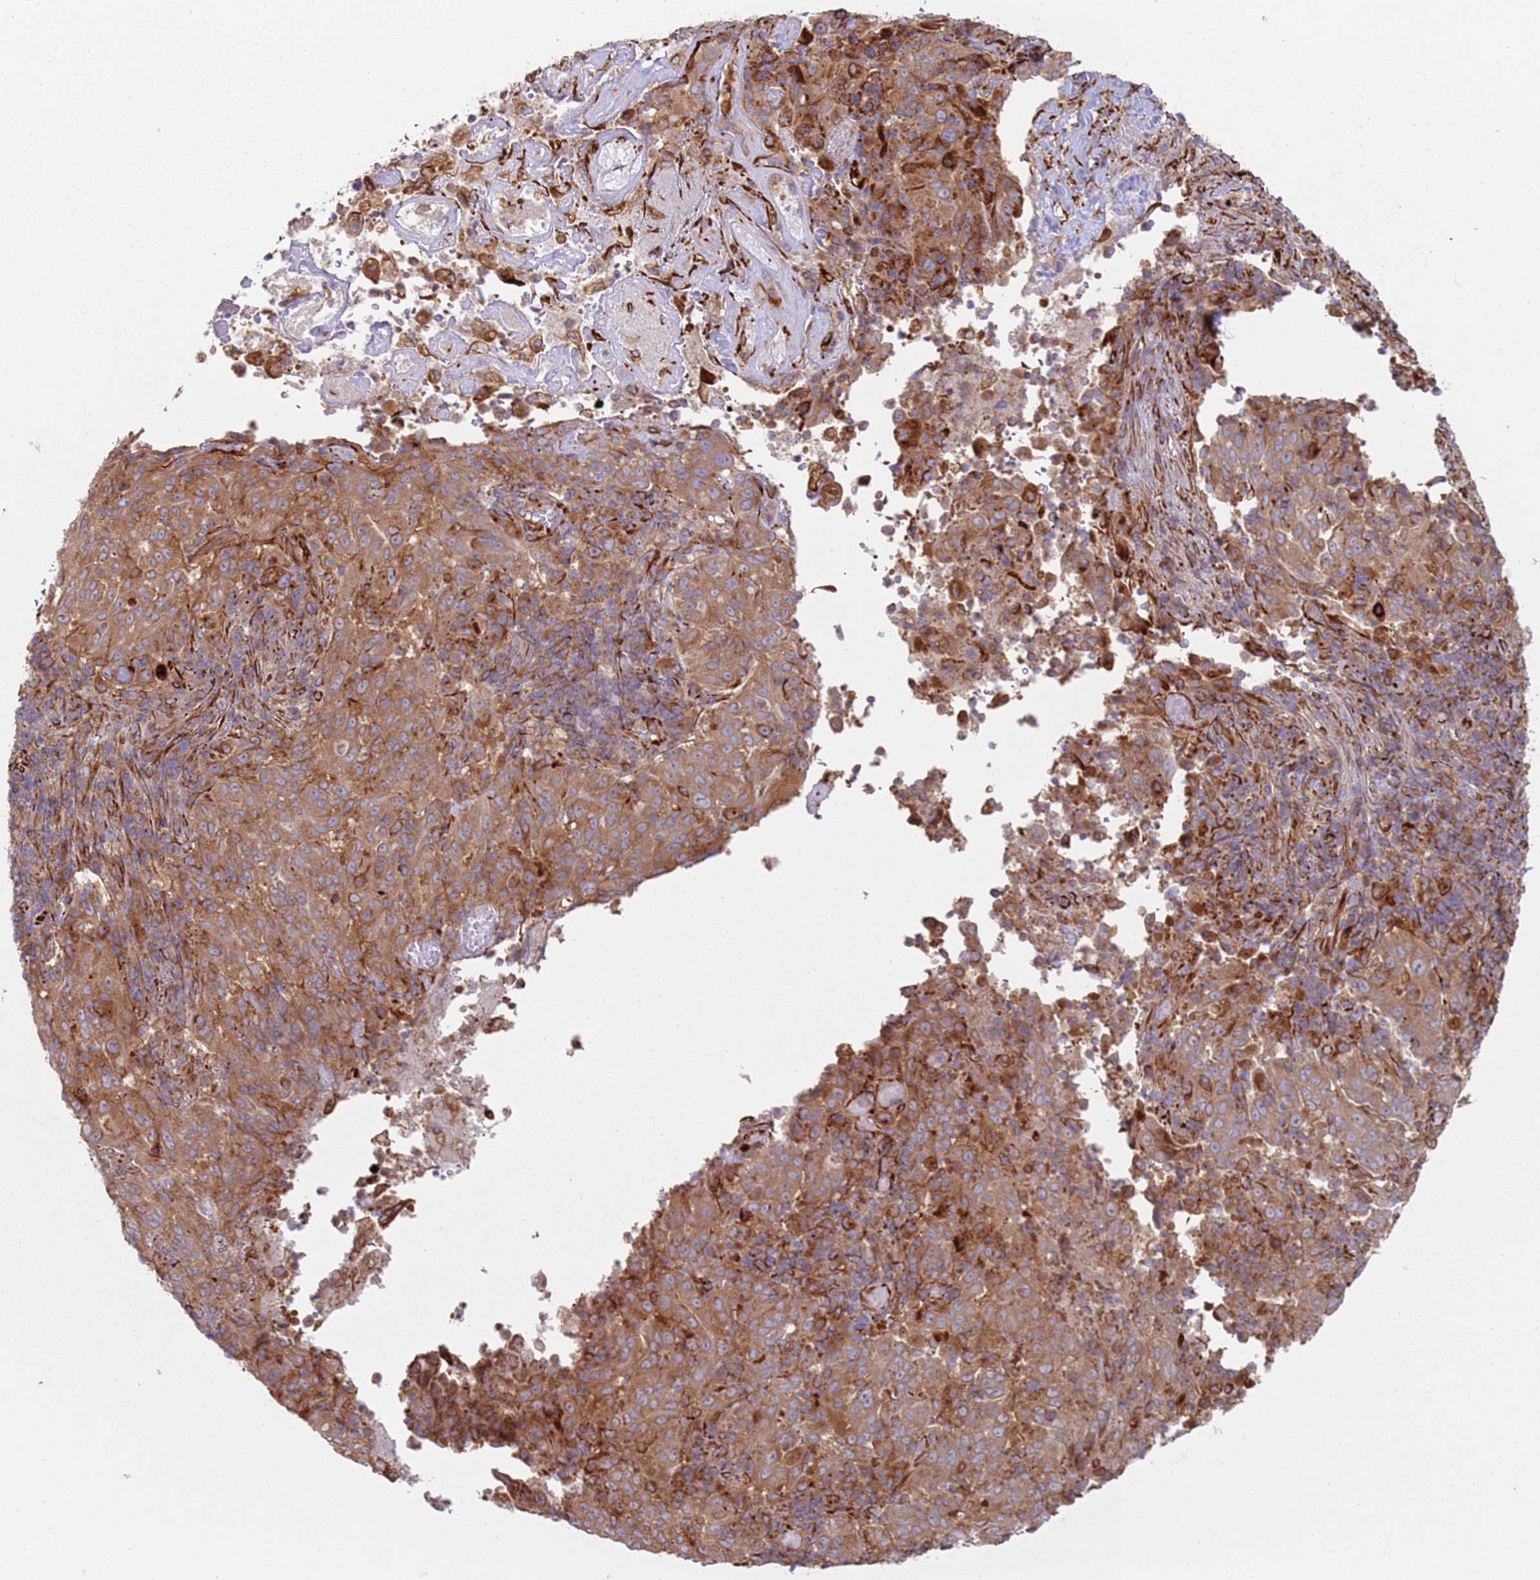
{"staining": {"intensity": "moderate", "quantity": ">75%", "location": "cytoplasmic/membranous"}, "tissue": "pancreatic cancer", "cell_type": "Tumor cells", "image_type": "cancer", "snomed": [{"axis": "morphology", "description": "Adenocarcinoma, NOS"}, {"axis": "topography", "description": "Pancreas"}], "caption": "This photomicrograph demonstrates immunohistochemistry staining of human pancreatic adenocarcinoma, with medium moderate cytoplasmic/membranous positivity in approximately >75% of tumor cells.", "gene": "SNAPIN", "patient": {"sex": "male", "age": 63}}